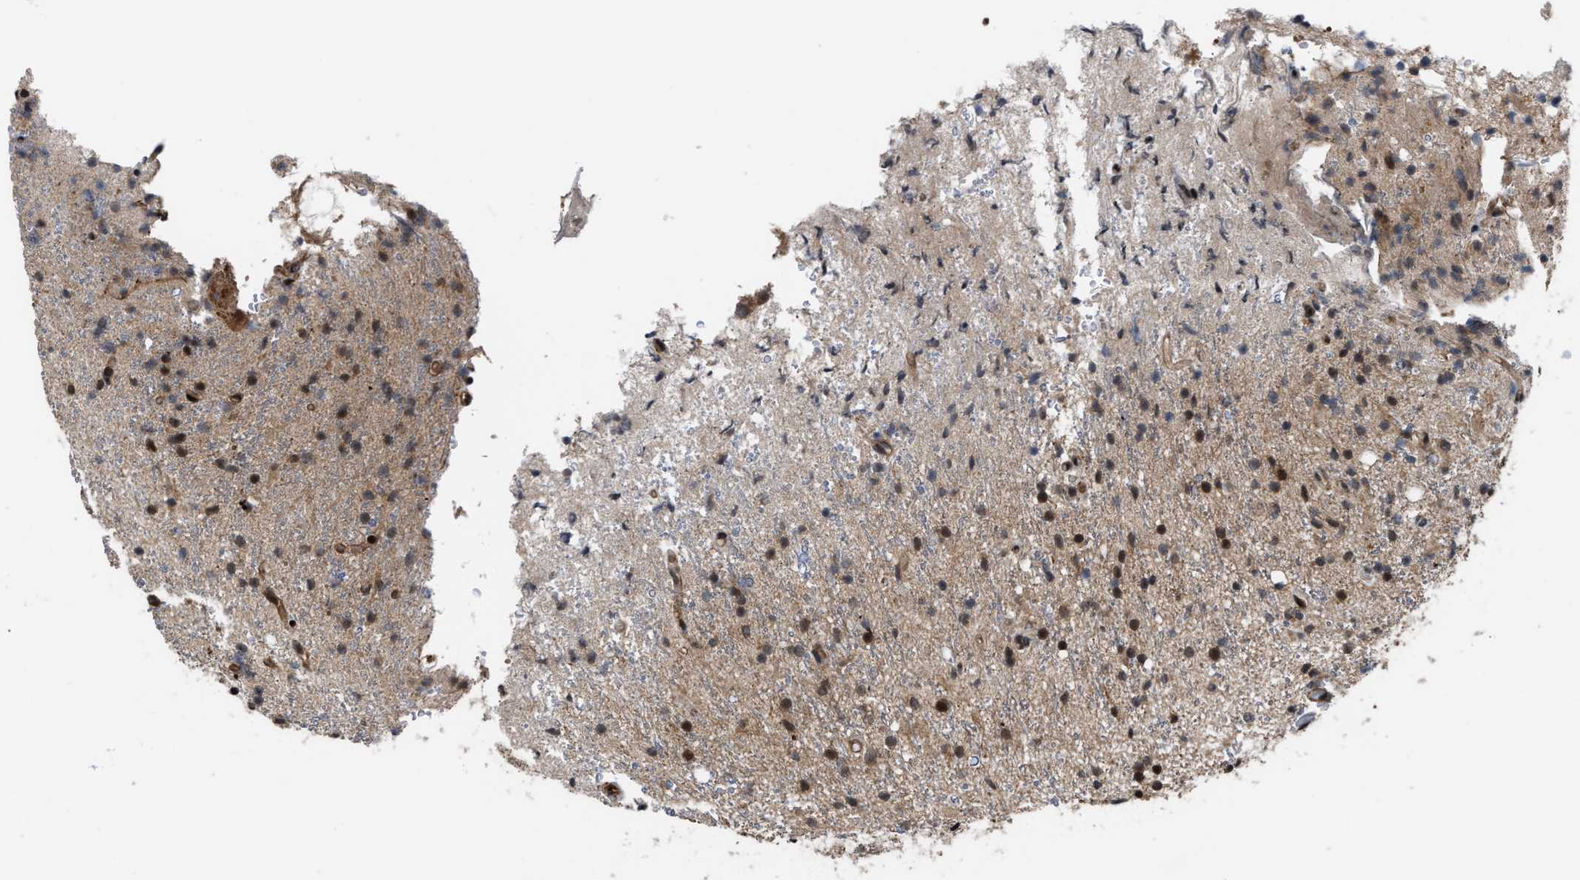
{"staining": {"intensity": "moderate", "quantity": "25%-75%", "location": "cytoplasmic/membranous,nuclear"}, "tissue": "glioma", "cell_type": "Tumor cells", "image_type": "cancer", "snomed": [{"axis": "morphology", "description": "Glioma, malignant, High grade"}, {"axis": "topography", "description": "Brain"}], "caption": "Tumor cells reveal moderate cytoplasmic/membranous and nuclear positivity in approximately 25%-75% of cells in high-grade glioma (malignant). (DAB IHC with brightfield microscopy, high magnification).", "gene": "STAU2", "patient": {"sex": "male", "age": 47}}